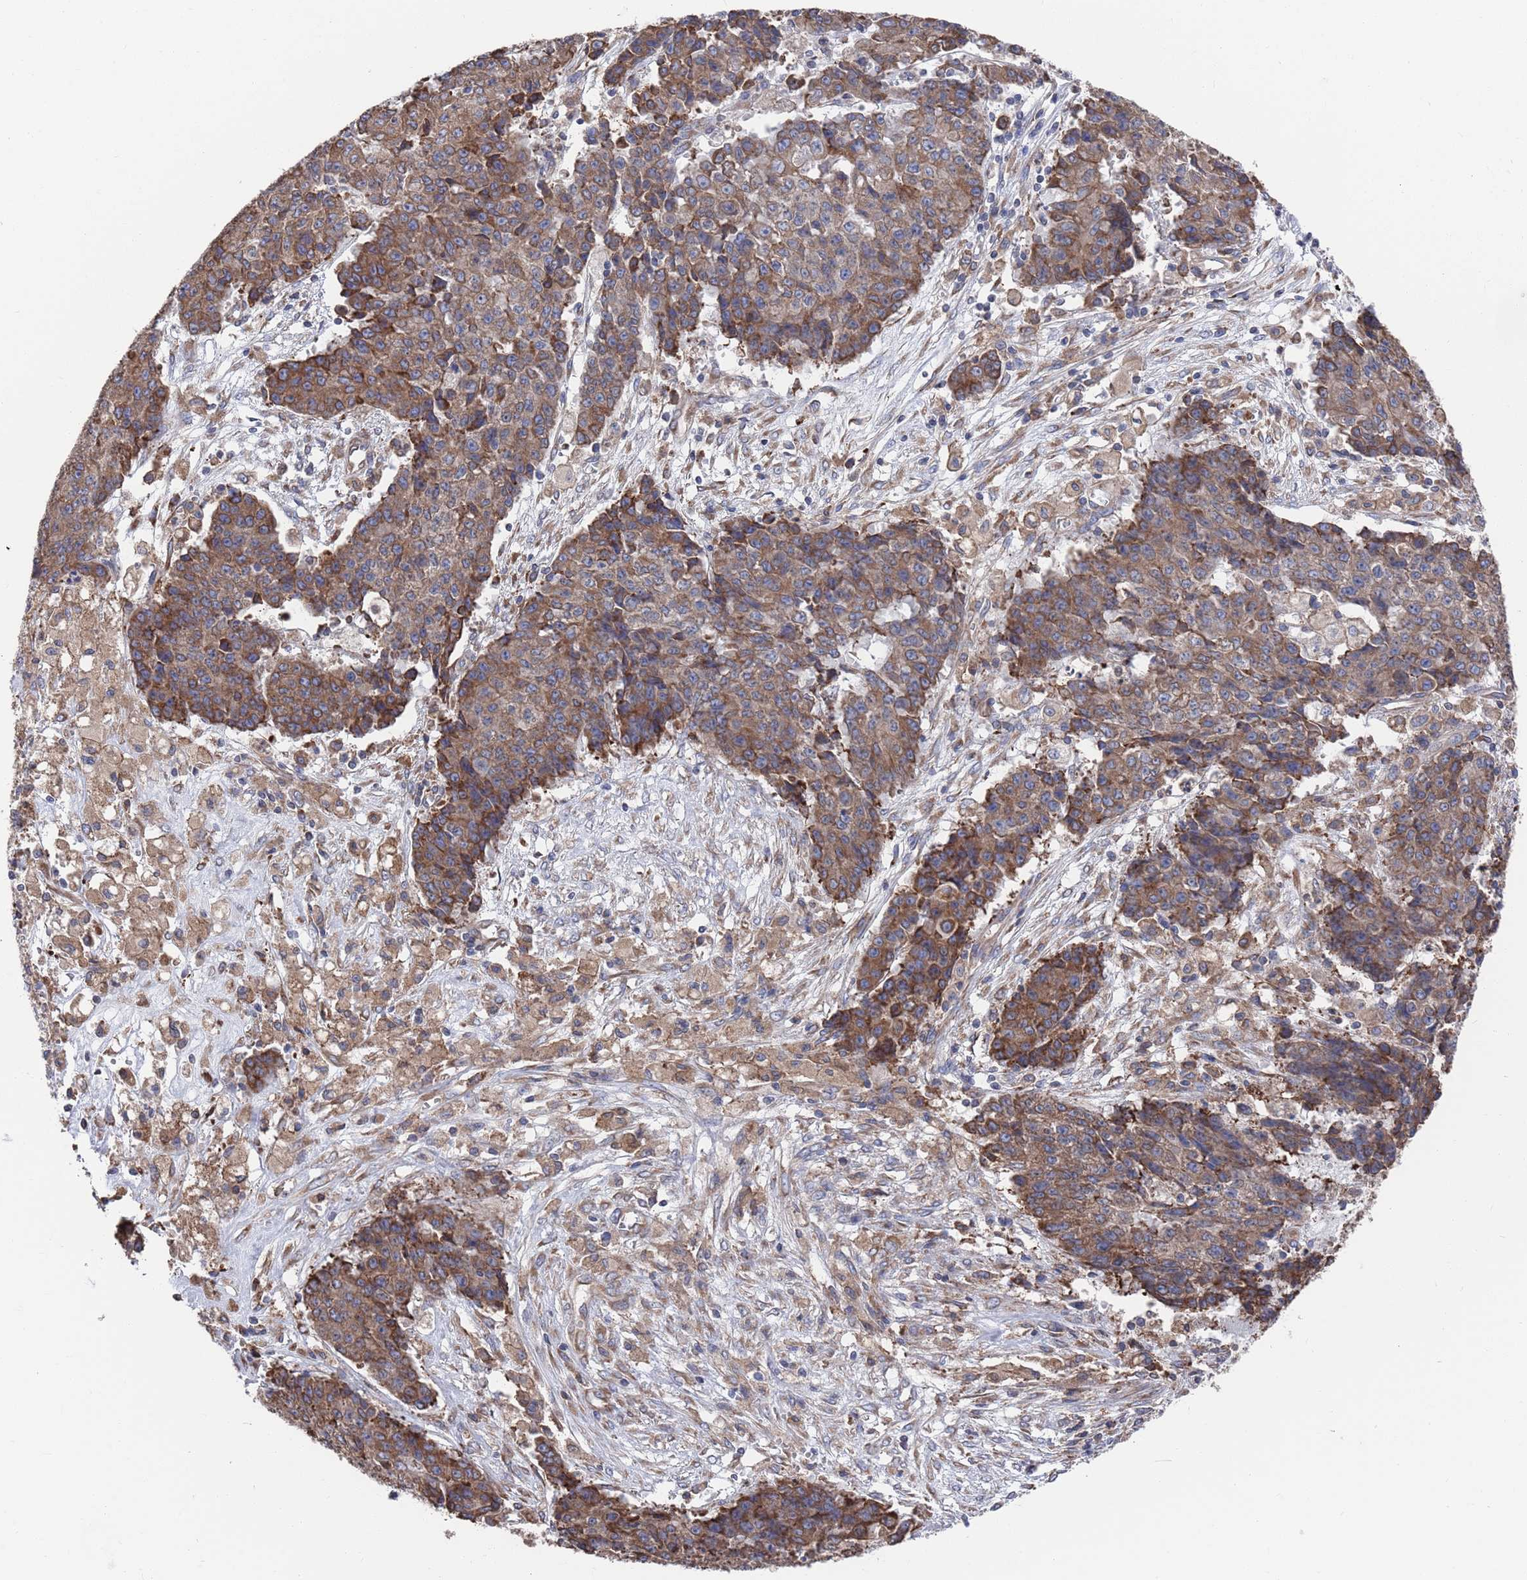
{"staining": {"intensity": "moderate", "quantity": ">75%", "location": "cytoplasmic/membranous"}, "tissue": "ovarian cancer", "cell_type": "Tumor cells", "image_type": "cancer", "snomed": [{"axis": "morphology", "description": "Carcinoma, endometroid"}, {"axis": "topography", "description": "Ovary"}], "caption": "DAB (3,3'-diaminobenzidine) immunohistochemical staining of ovarian cancer (endometroid carcinoma) demonstrates moderate cytoplasmic/membranous protein staining in approximately >75% of tumor cells. (brown staining indicates protein expression, while blue staining denotes nuclei).", "gene": "GID8", "patient": {"sex": "female", "age": 42}}